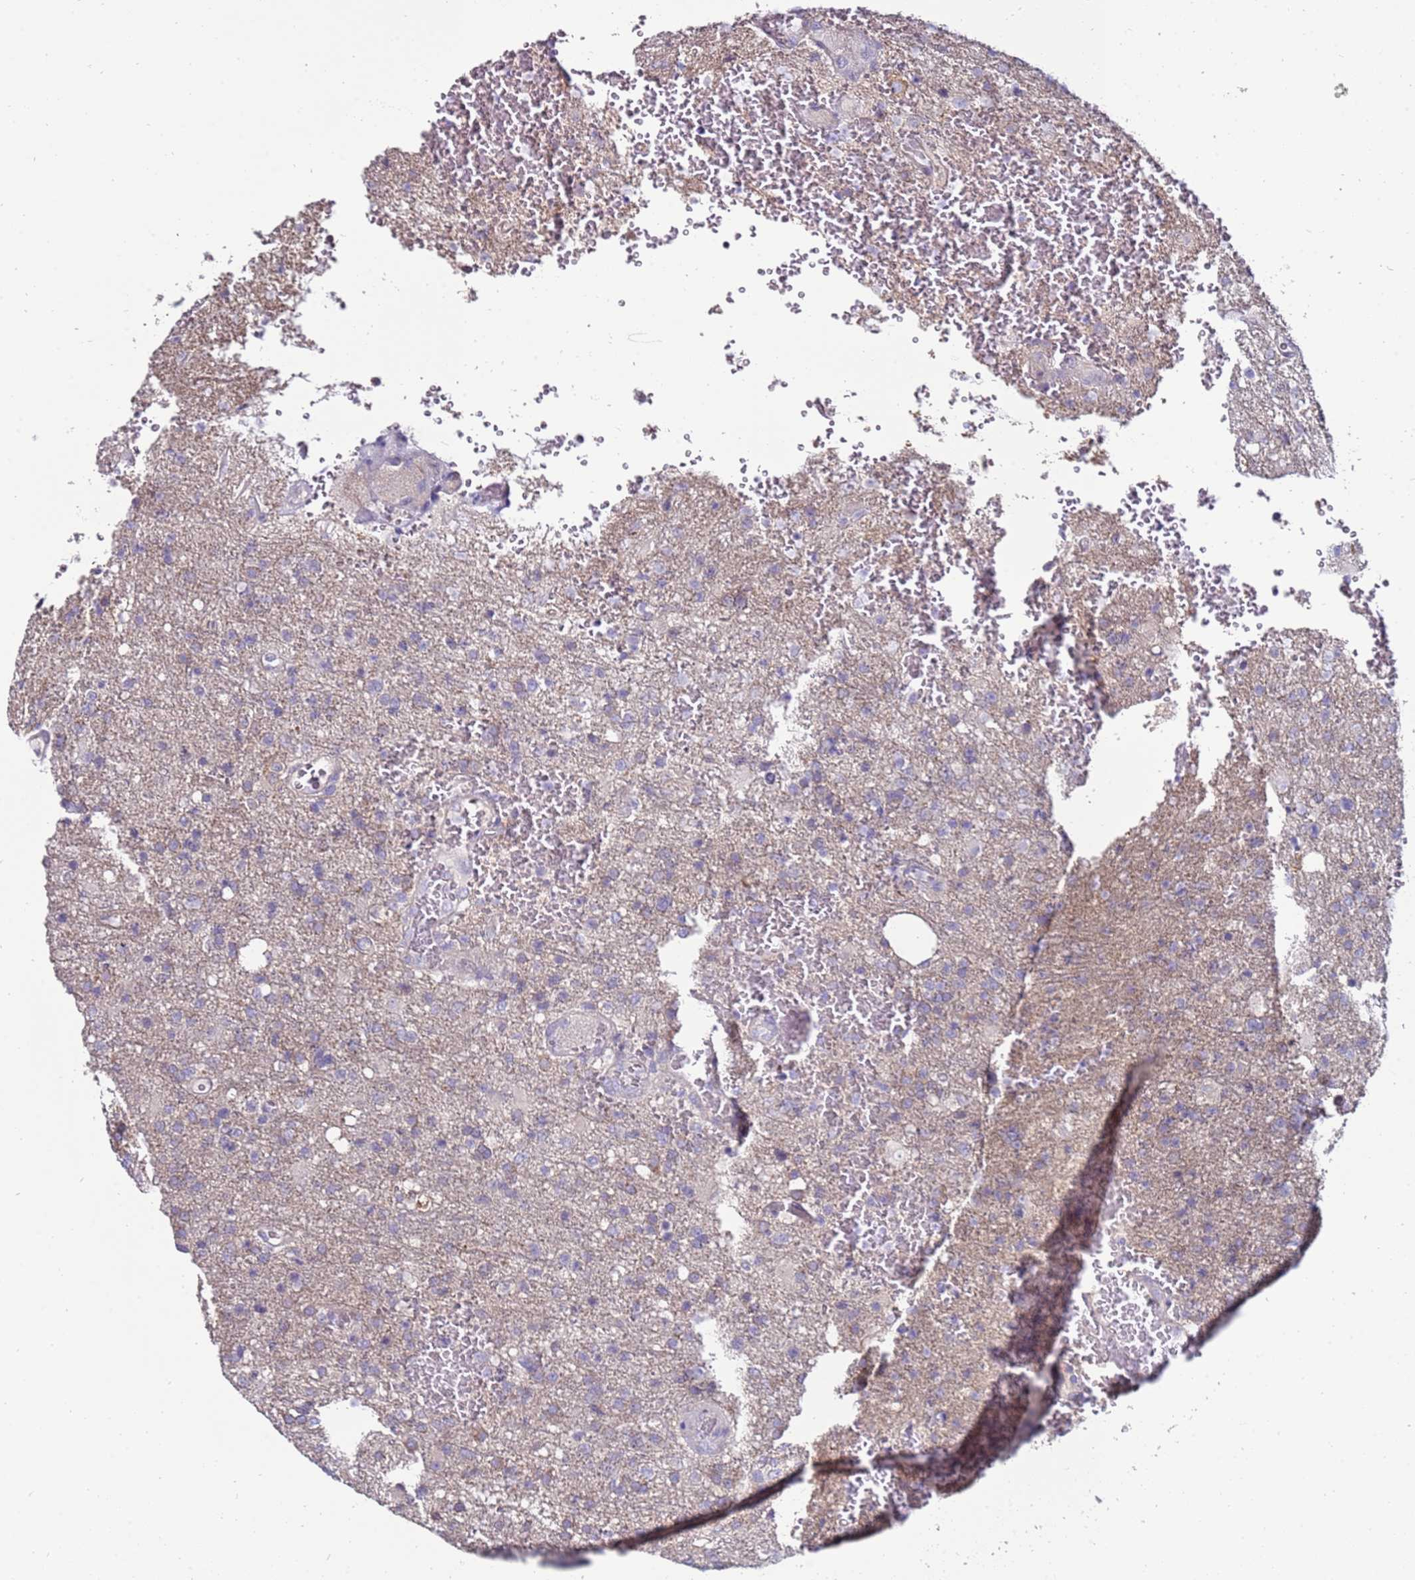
{"staining": {"intensity": "weak", "quantity": "<25%", "location": "cytoplasmic/membranous"}, "tissue": "glioma", "cell_type": "Tumor cells", "image_type": "cancer", "snomed": [{"axis": "morphology", "description": "Glioma, malignant, High grade"}, {"axis": "topography", "description": "Brain"}], "caption": "An IHC histopathology image of glioma is shown. There is no staining in tumor cells of glioma.", "gene": "GPN3", "patient": {"sex": "female", "age": 74}}